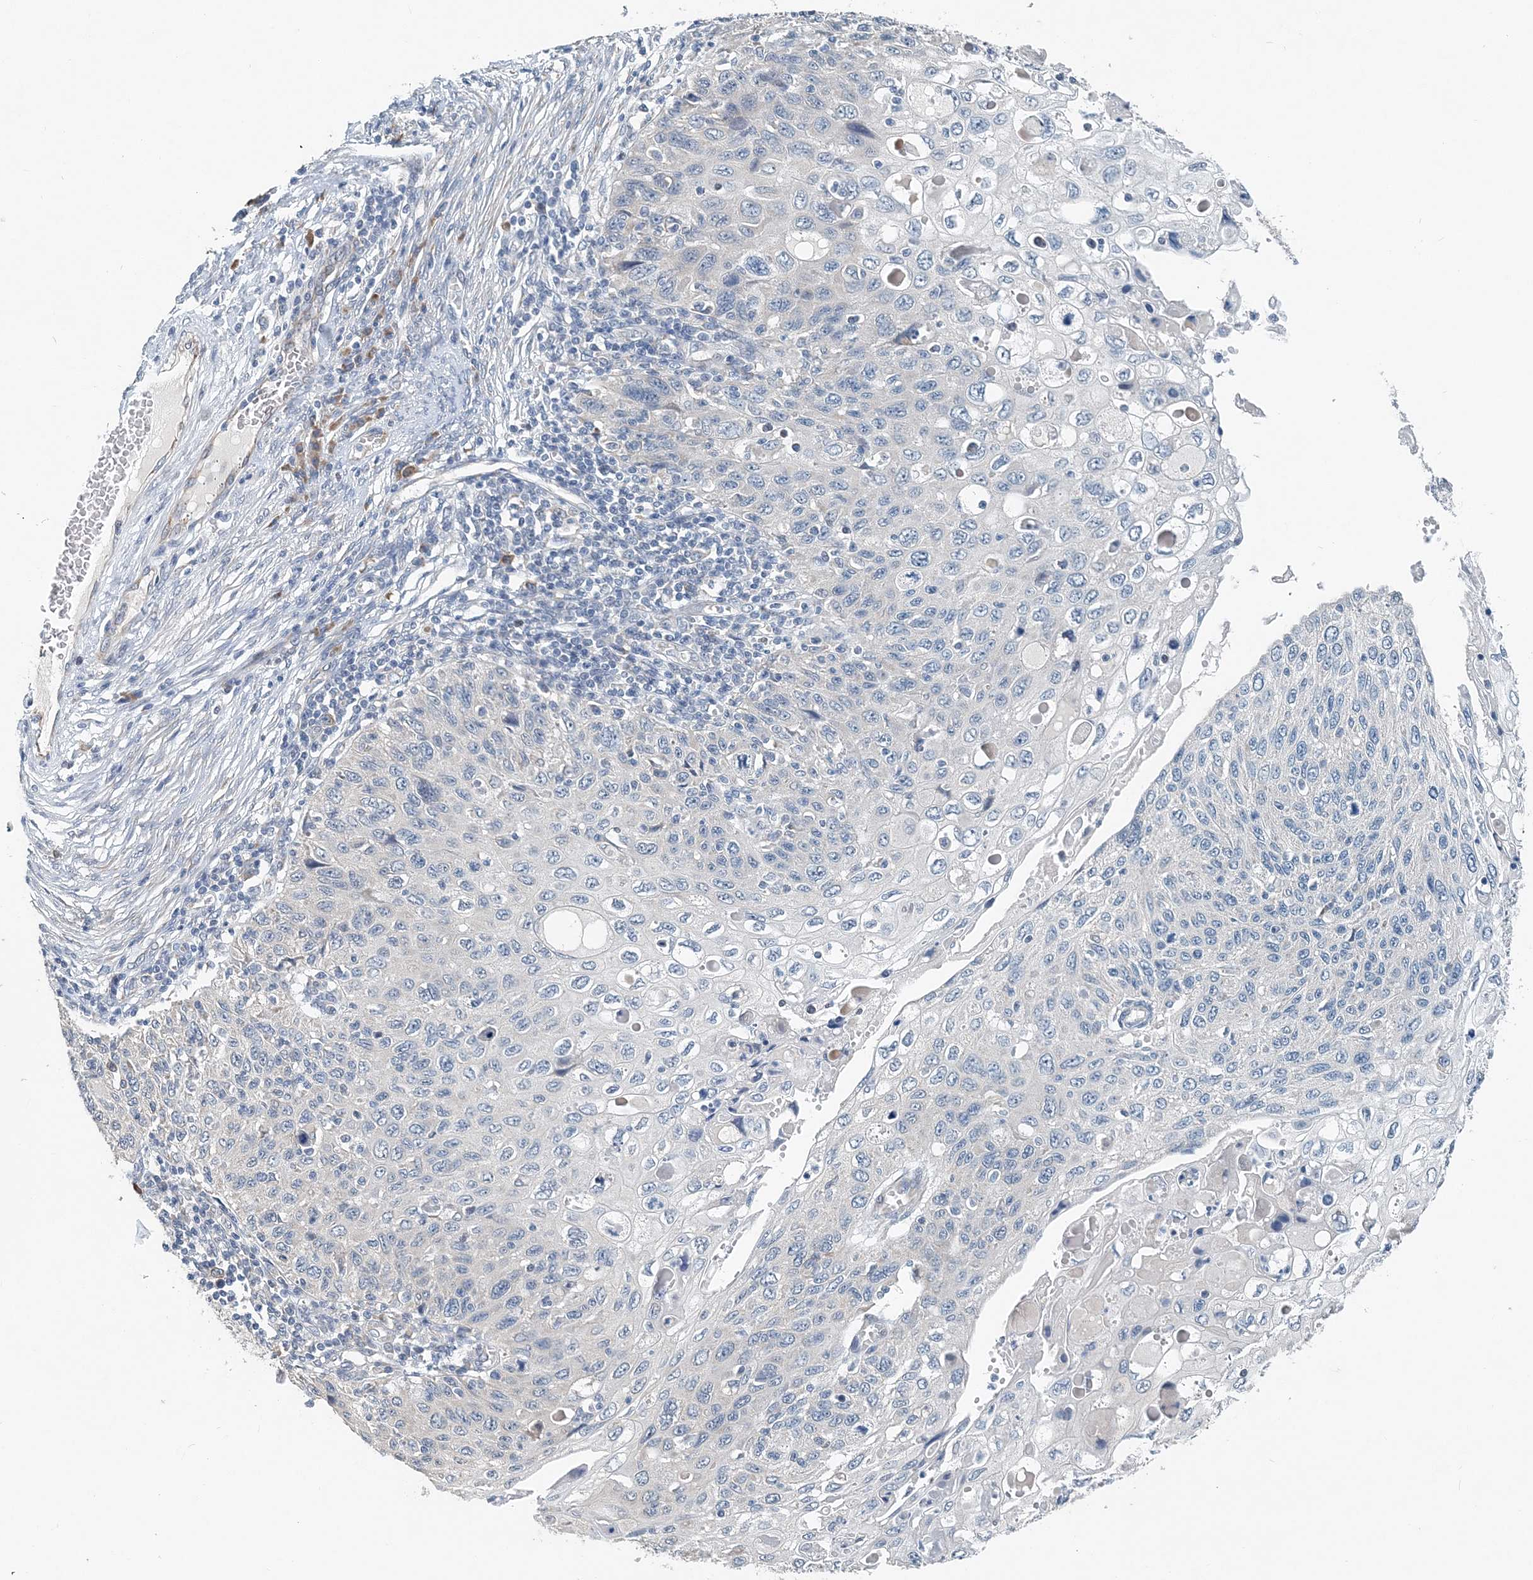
{"staining": {"intensity": "negative", "quantity": "none", "location": "none"}, "tissue": "cervical cancer", "cell_type": "Tumor cells", "image_type": "cancer", "snomed": [{"axis": "morphology", "description": "Squamous cell carcinoma, NOS"}, {"axis": "topography", "description": "Cervix"}], "caption": "DAB (3,3'-diaminobenzidine) immunohistochemical staining of cervical cancer (squamous cell carcinoma) demonstrates no significant staining in tumor cells.", "gene": "EEF1A2", "patient": {"sex": "female", "age": 70}}